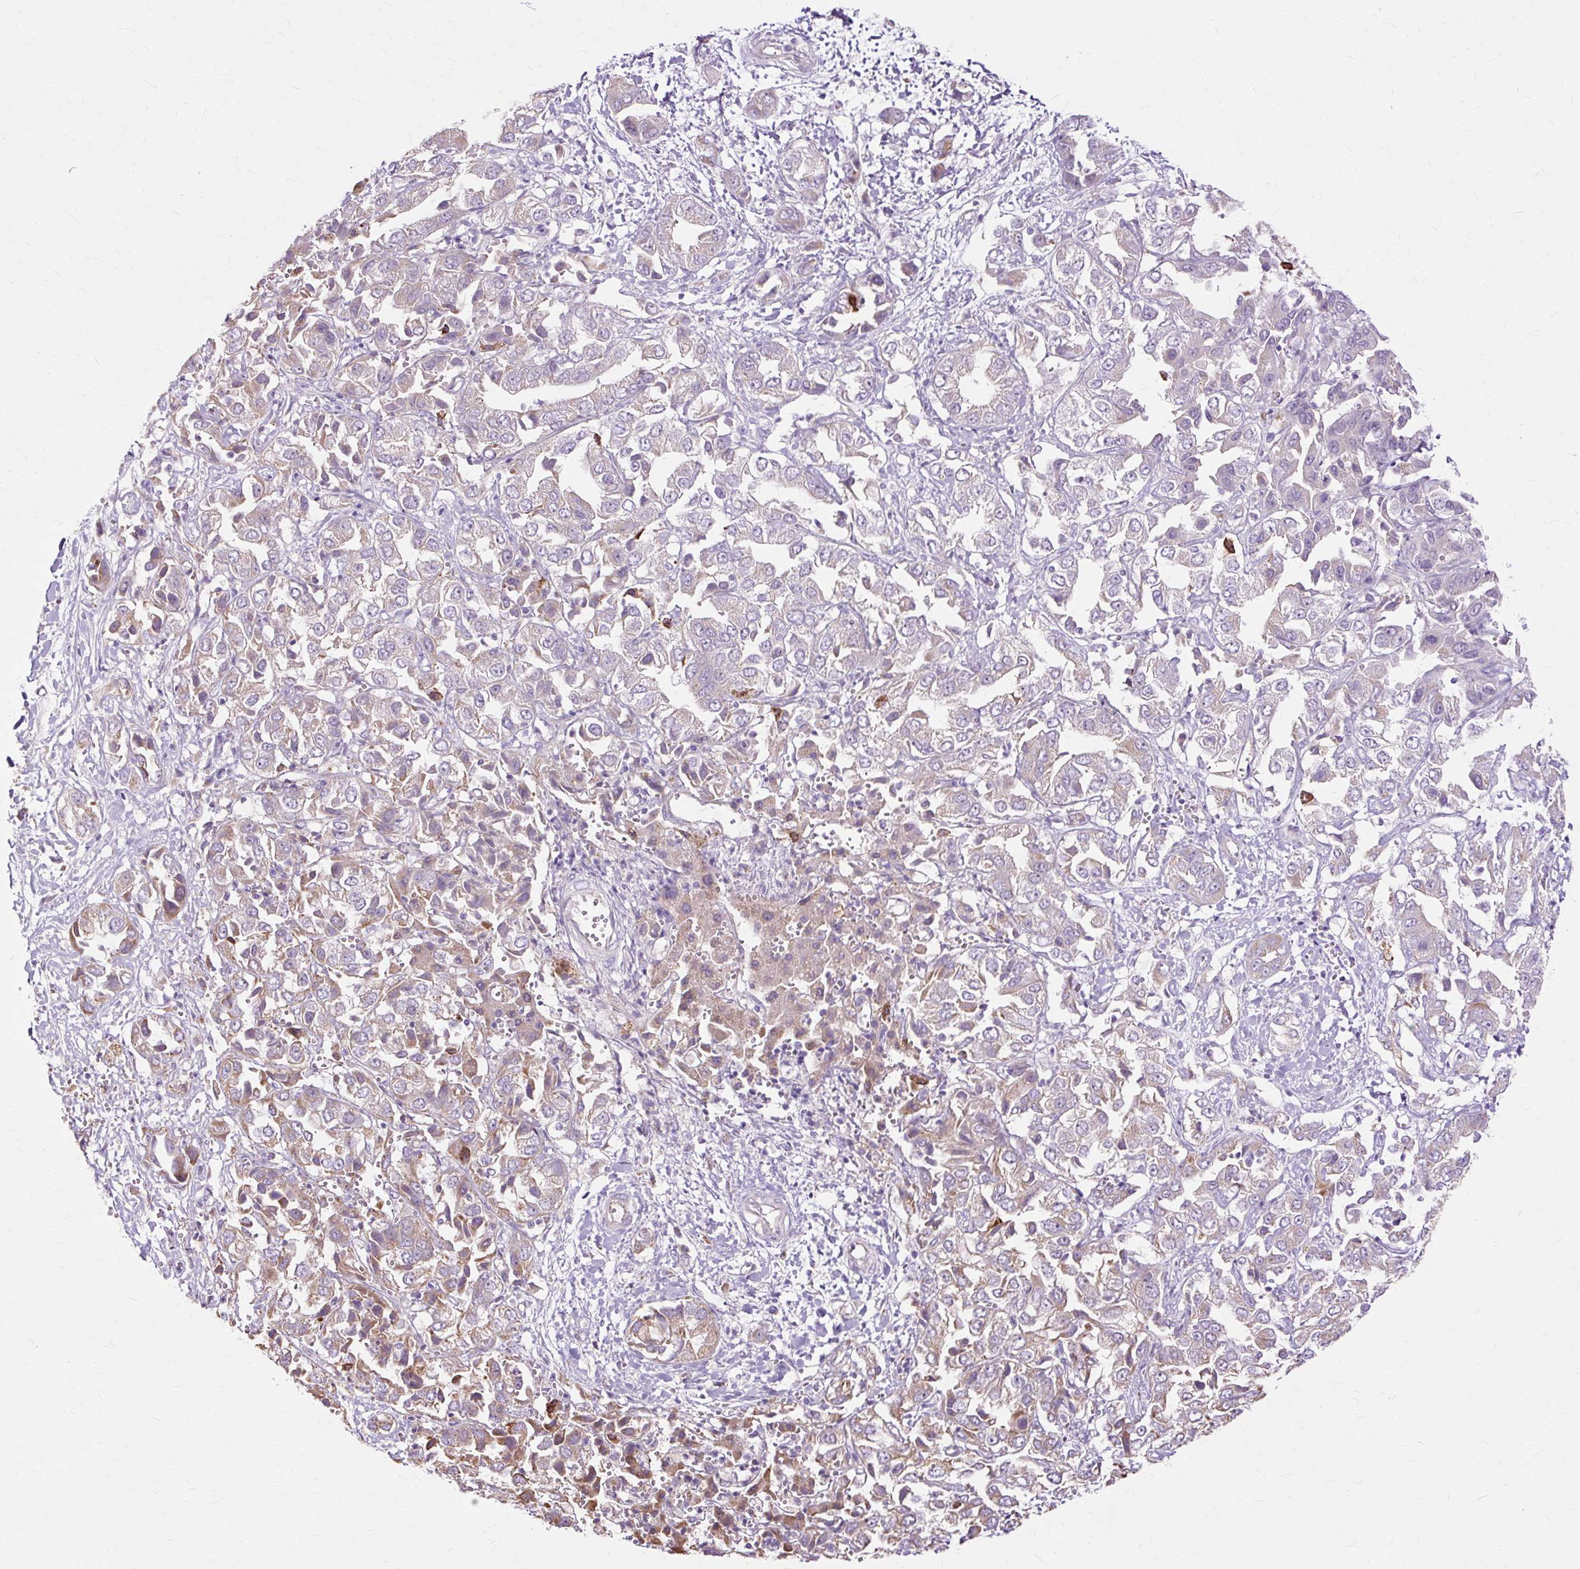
{"staining": {"intensity": "weak", "quantity": "25%-75%", "location": "cytoplasmic/membranous"}, "tissue": "liver cancer", "cell_type": "Tumor cells", "image_type": "cancer", "snomed": [{"axis": "morphology", "description": "Cholangiocarcinoma"}, {"axis": "topography", "description": "Liver"}], "caption": "Protein expression analysis of human liver cholangiocarcinoma reveals weak cytoplasmic/membranous expression in about 25%-75% of tumor cells.", "gene": "PDZD2", "patient": {"sex": "female", "age": 52}}